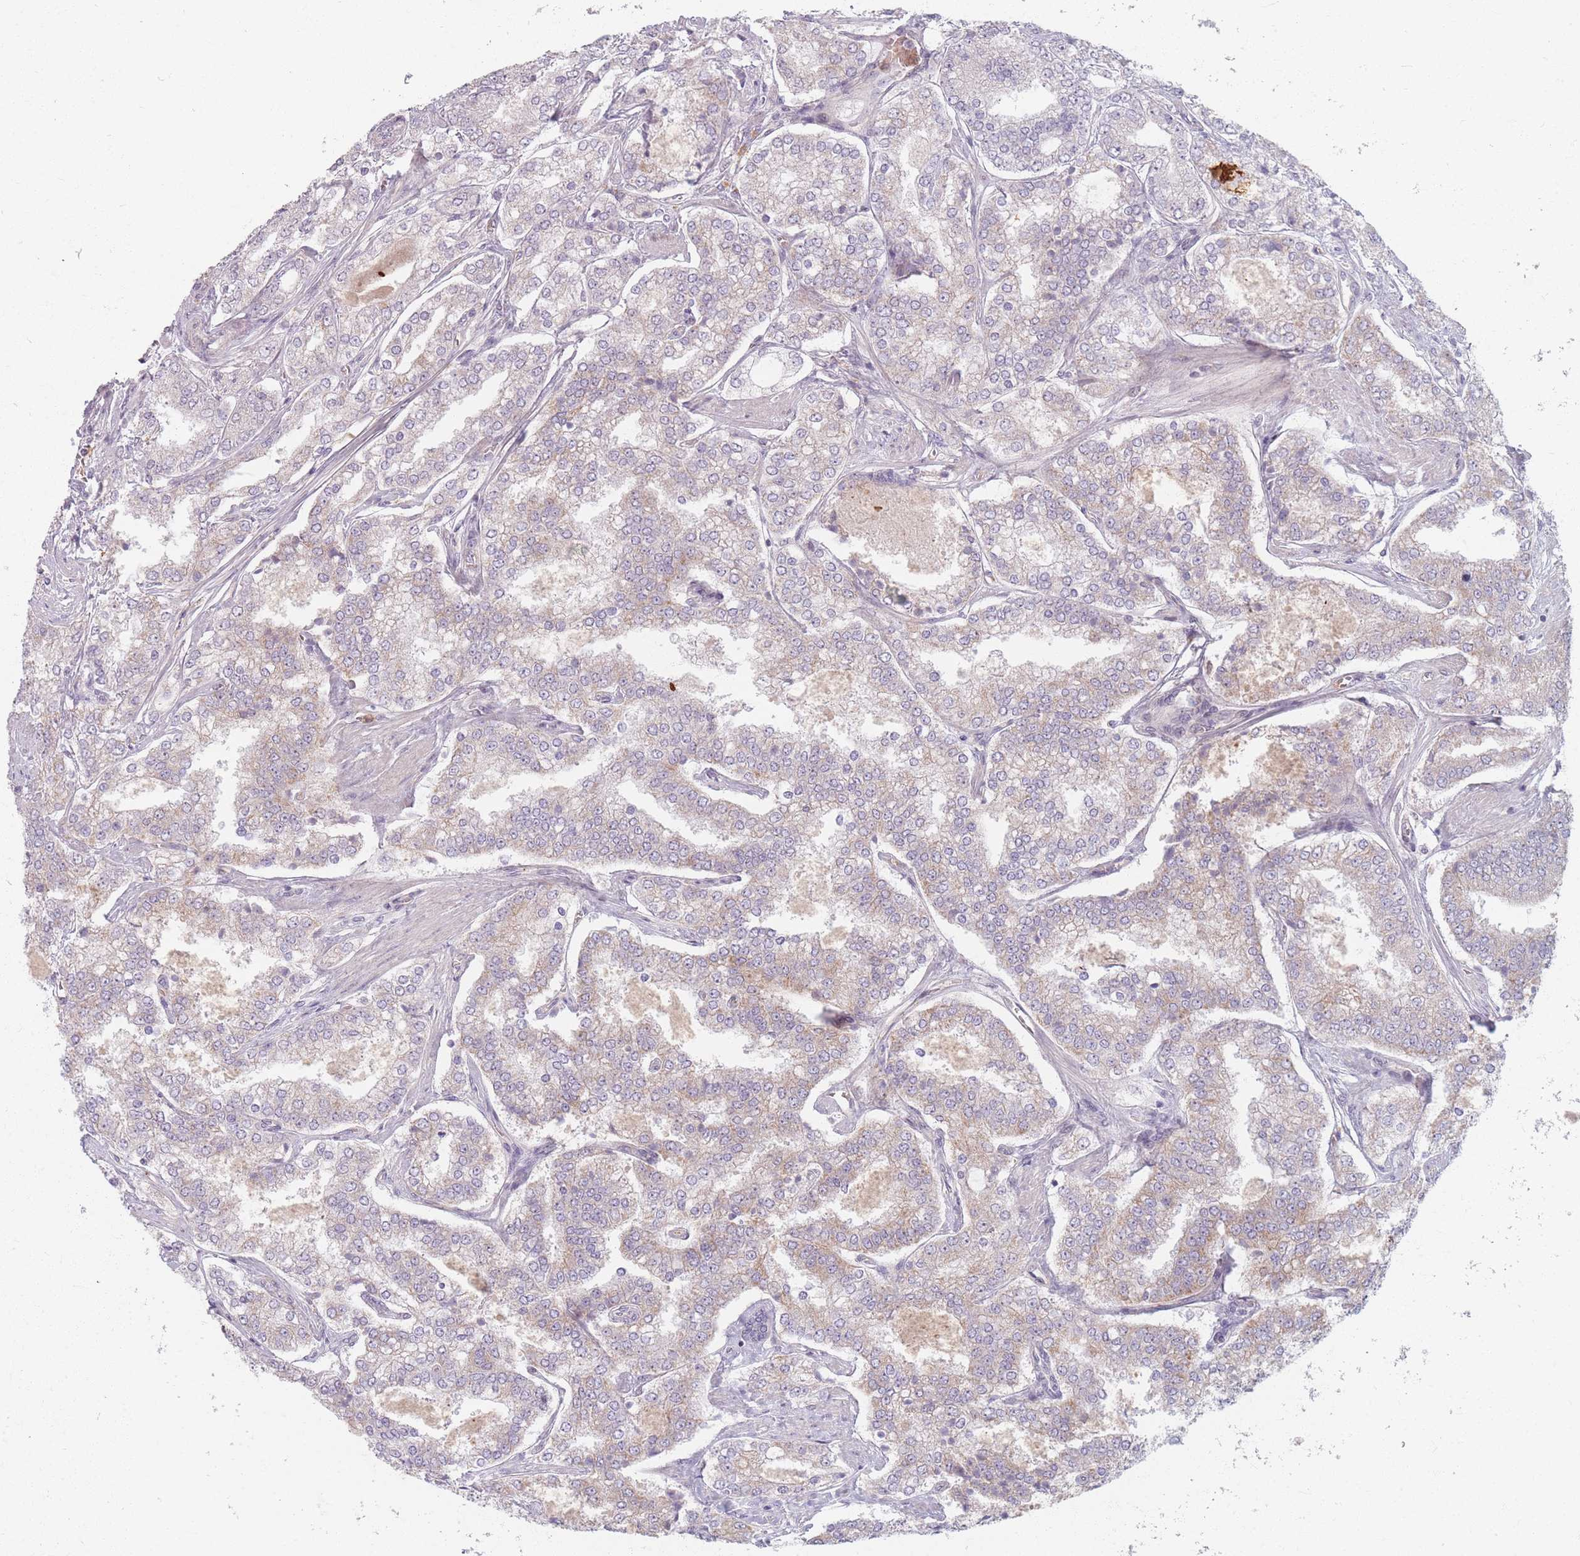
{"staining": {"intensity": "weak", "quantity": "<25%", "location": "cytoplasmic/membranous"}, "tissue": "prostate cancer", "cell_type": "Tumor cells", "image_type": "cancer", "snomed": [{"axis": "morphology", "description": "Adenocarcinoma, High grade"}, {"axis": "topography", "description": "Prostate"}], "caption": "Tumor cells are negative for brown protein staining in prostate cancer (high-grade adenocarcinoma).", "gene": "CHCHD7", "patient": {"sex": "male", "age": 63}}